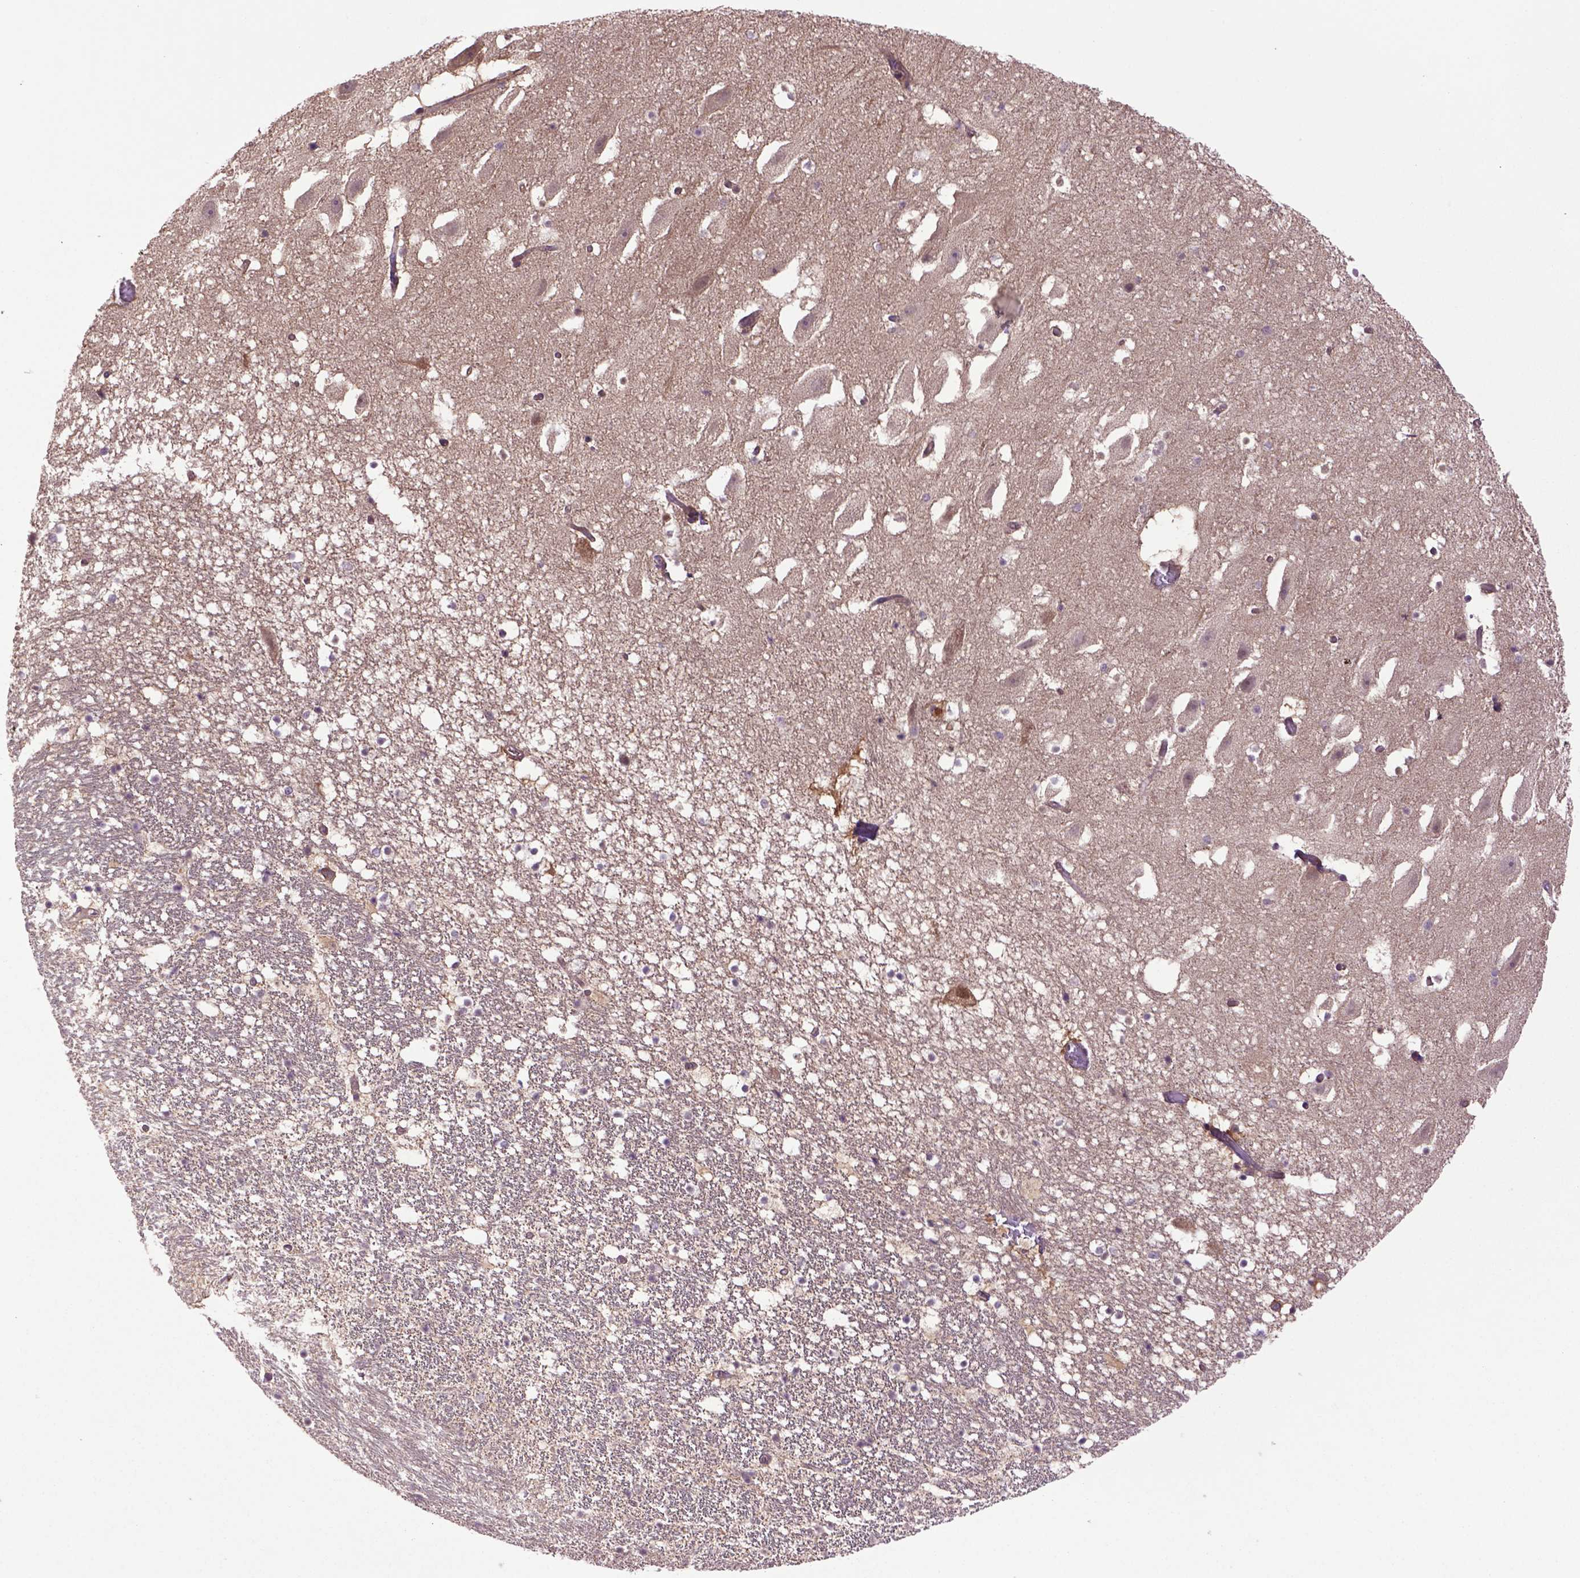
{"staining": {"intensity": "negative", "quantity": "none", "location": "none"}, "tissue": "hippocampus", "cell_type": "Glial cells", "image_type": "normal", "snomed": [{"axis": "morphology", "description": "Normal tissue, NOS"}, {"axis": "topography", "description": "Hippocampus"}], "caption": "A micrograph of human hippocampus is negative for staining in glial cells.", "gene": "HSPBP1", "patient": {"sex": "male", "age": 26}}